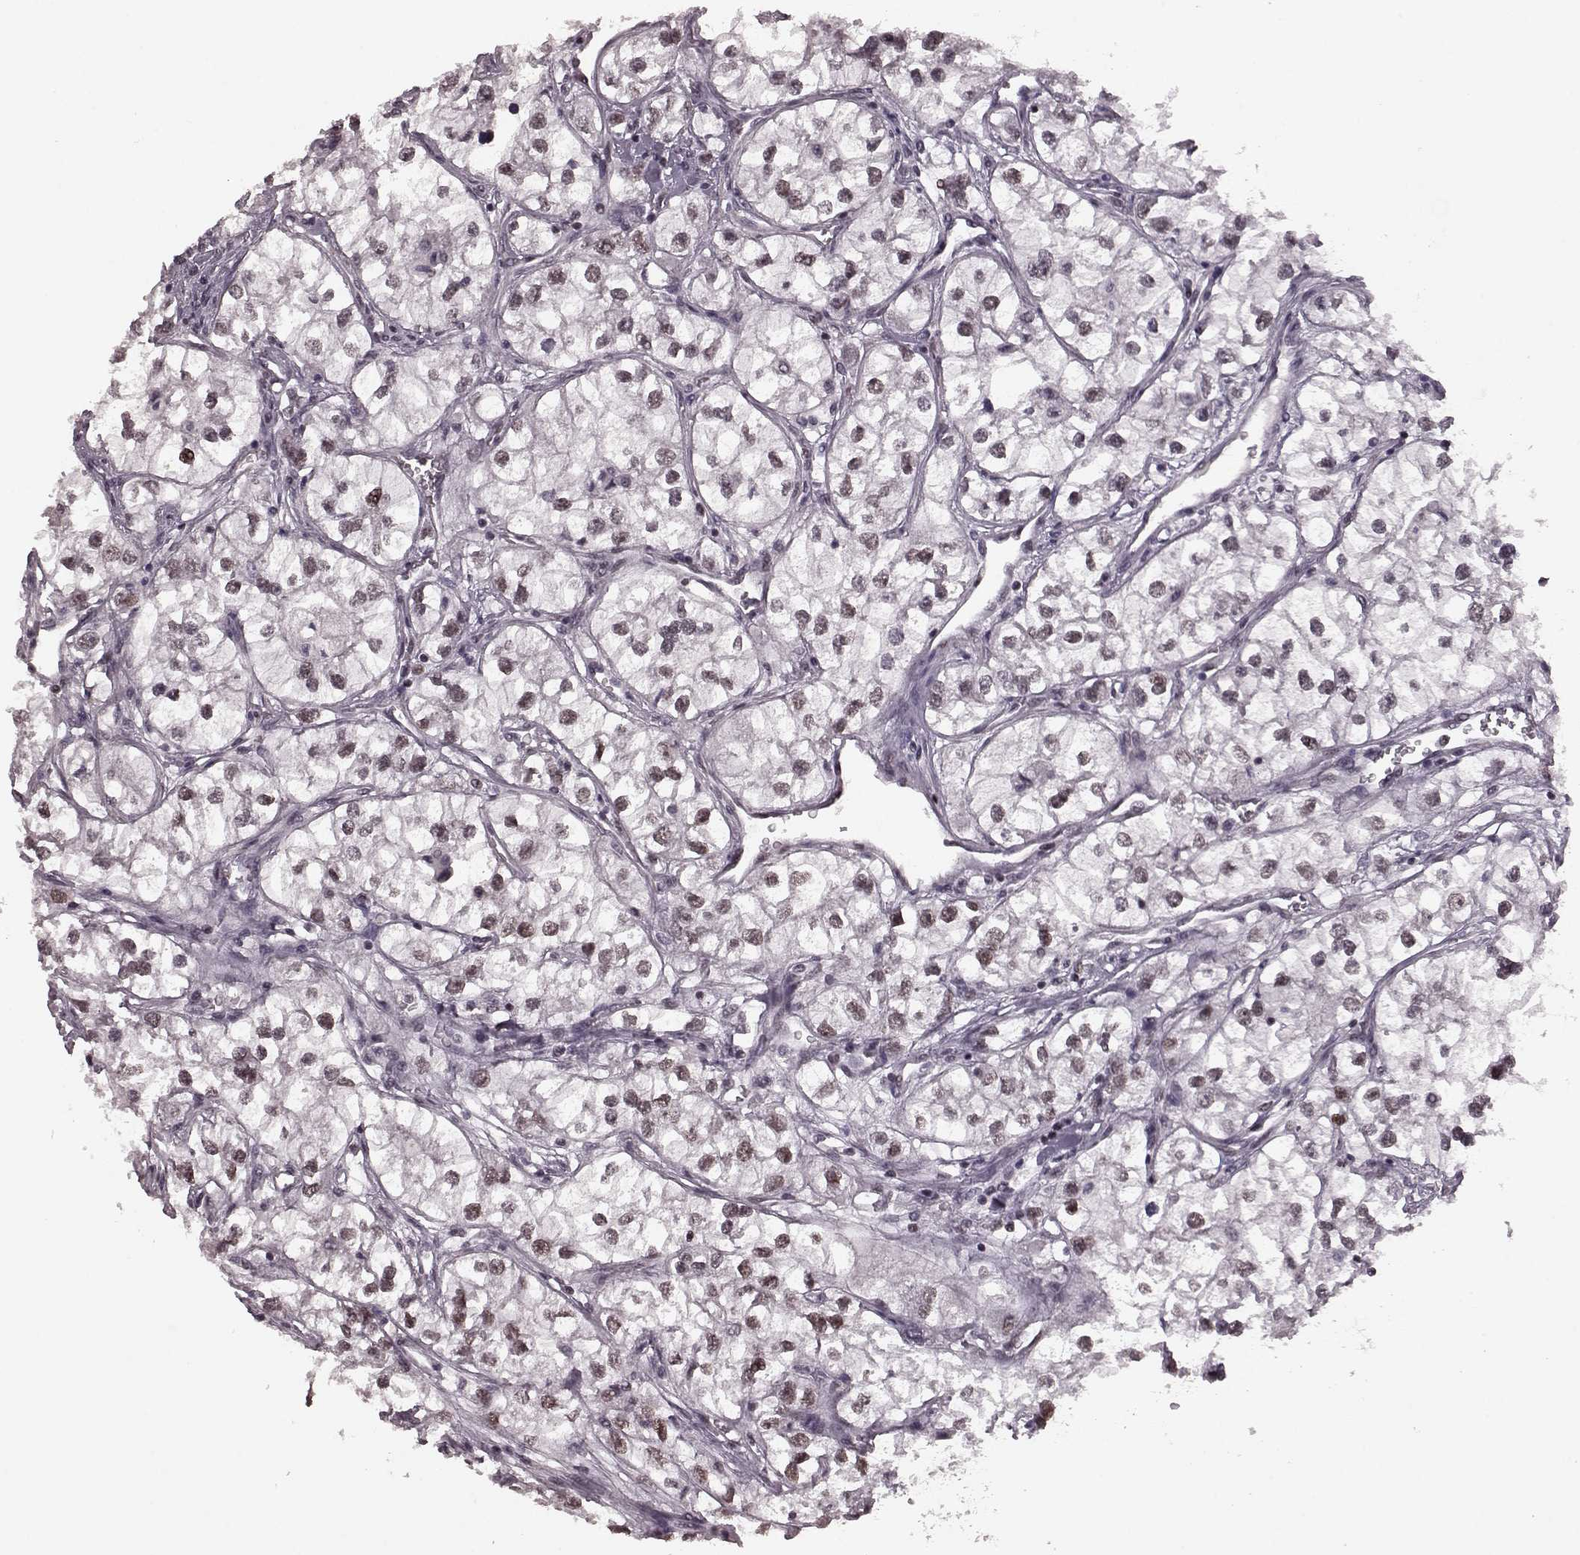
{"staining": {"intensity": "moderate", "quantity": "<25%", "location": "nuclear"}, "tissue": "renal cancer", "cell_type": "Tumor cells", "image_type": "cancer", "snomed": [{"axis": "morphology", "description": "Adenocarcinoma, NOS"}, {"axis": "topography", "description": "Kidney"}], "caption": "A brown stain shows moderate nuclear positivity of a protein in human renal adenocarcinoma tumor cells. (brown staining indicates protein expression, while blue staining denotes nuclei).", "gene": "NR2C1", "patient": {"sex": "male", "age": 59}}